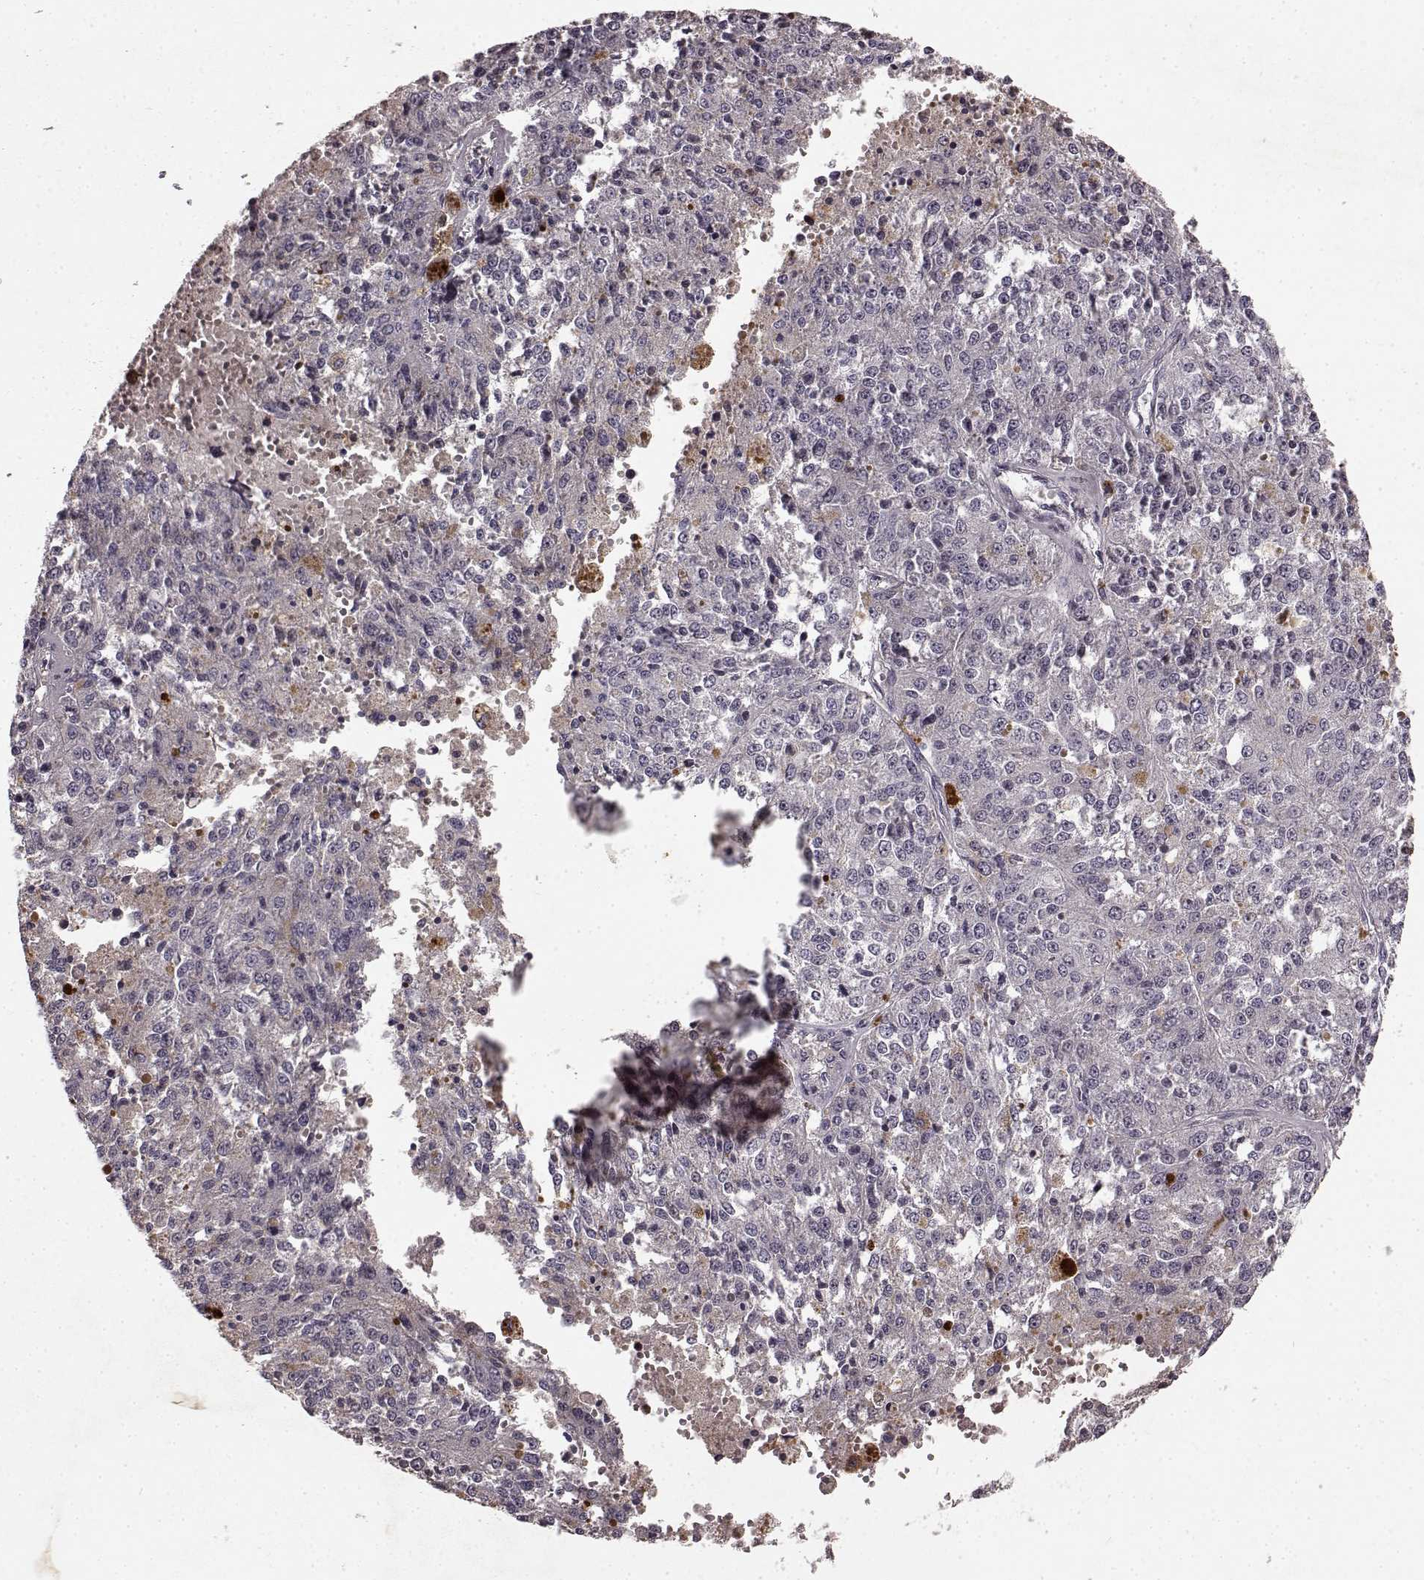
{"staining": {"intensity": "negative", "quantity": "none", "location": "none"}, "tissue": "melanoma", "cell_type": "Tumor cells", "image_type": "cancer", "snomed": [{"axis": "morphology", "description": "Malignant melanoma, Metastatic site"}, {"axis": "topography", "description": "Lymph node"}], "caption": "Melanoma was stained to show a protein in brown. There is no significant staining in tumor cells.", "gene": "SLC22A18", "patient": {"sex": "female", "age": 64}}